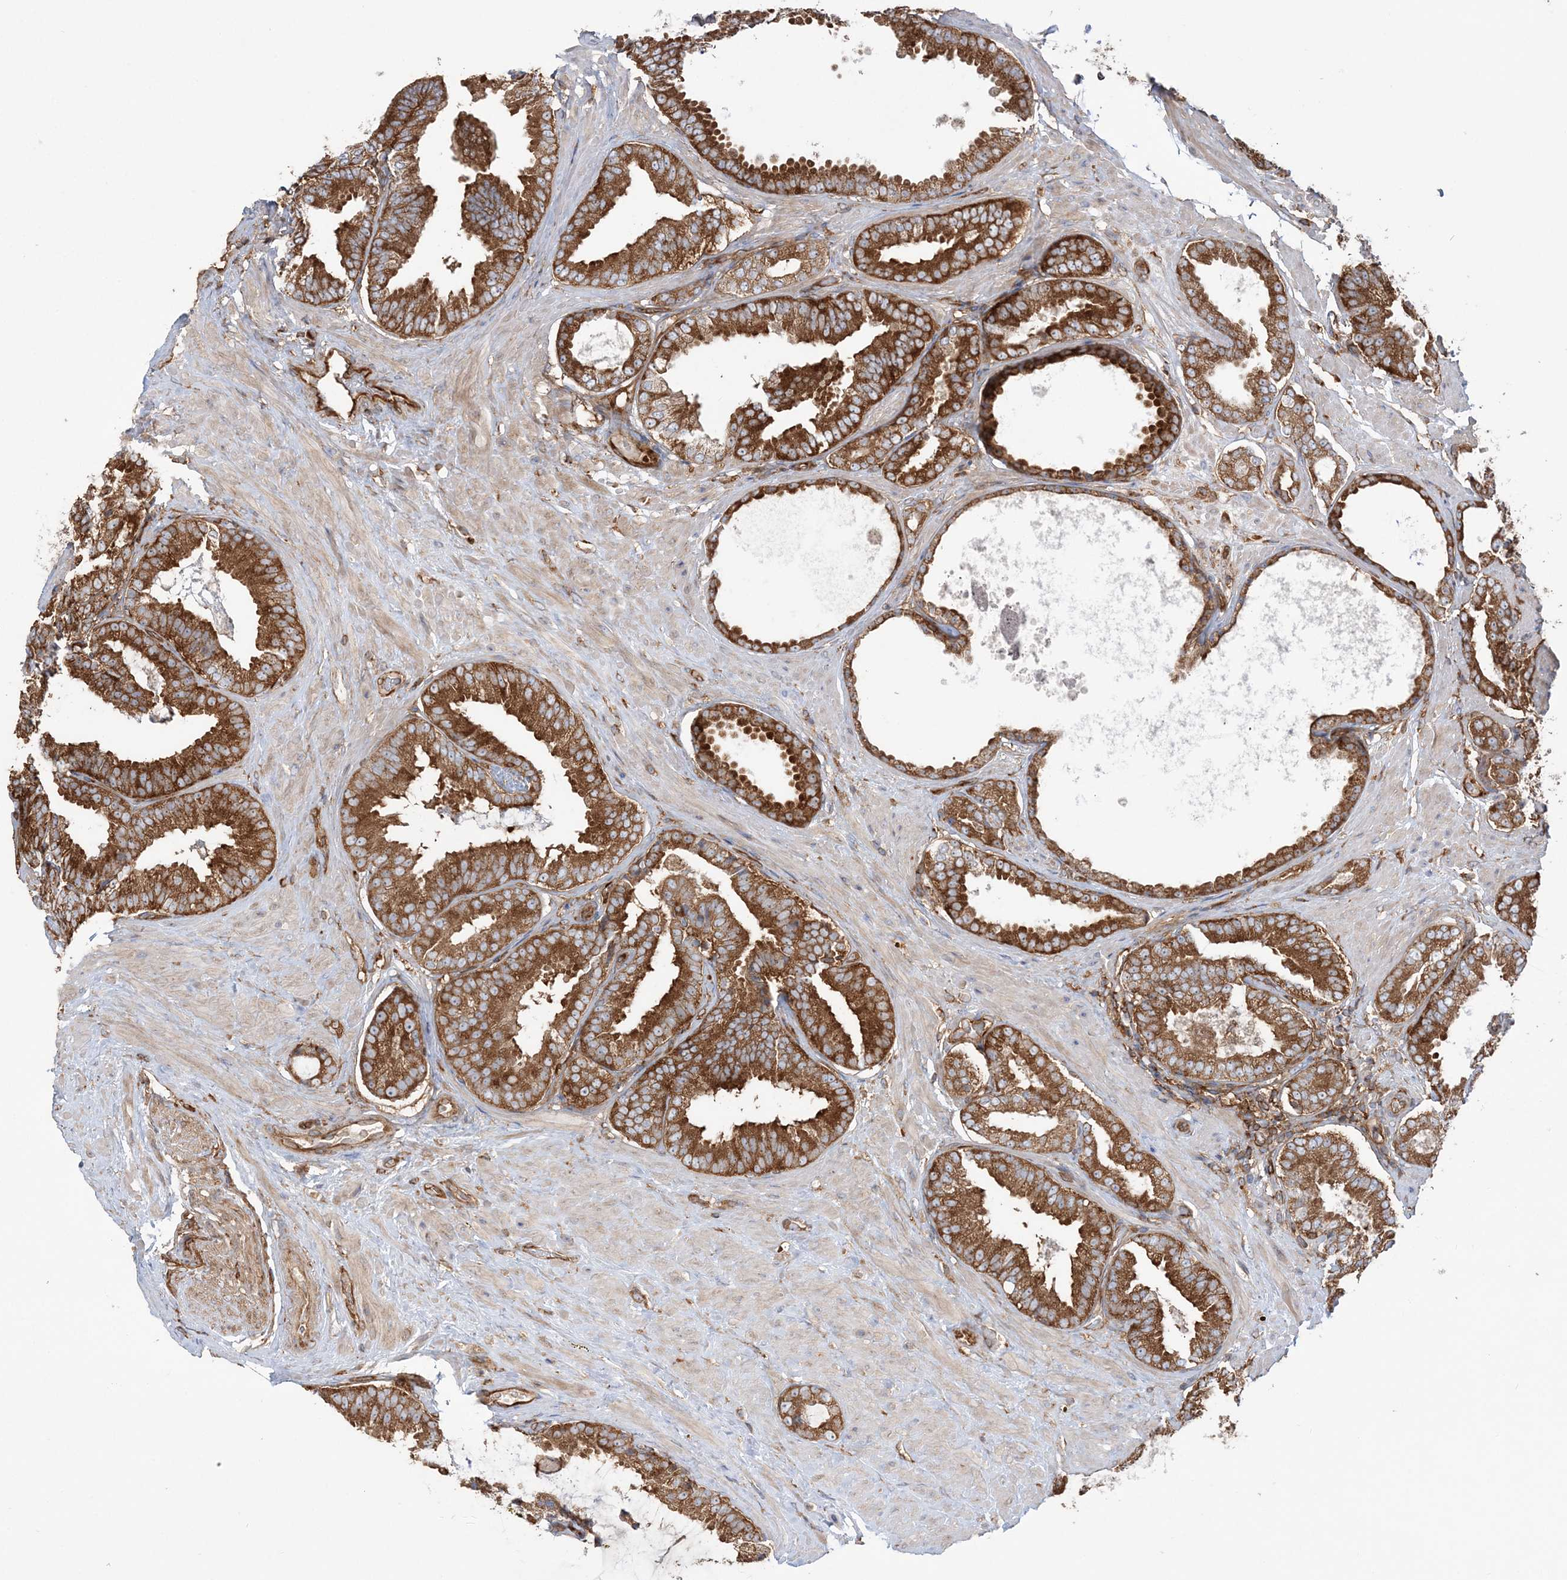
{"staining": {"intensity": "strong", "quantity": ">75%", "location": "cytoplasmic/membranous"}, "tissue": "prostate cancer", "cell_type": "Tumor cells", "image_type": "cancer", "snomed": [{"axis": "morphology", "description": "Normal tissue, NOS"}, {"axis": "morphology", "description": "Adenocarcinoma, Low grade"}, {"axis": "topography", "description": "Prostate"}, {"axis": "topography", "description": "Peripheral nerve tissue"}], "caption": "DAB immunohistochemical staining of human adenocarcinoma (low-grade) (prostate) shows strong cytoplasmic/membranous protein positivity in approximately >75% of tumor cells. Nuclei are stained in blue.", "gene": "TBC1D5", "patient": {"sex": "male", "age": 71}}